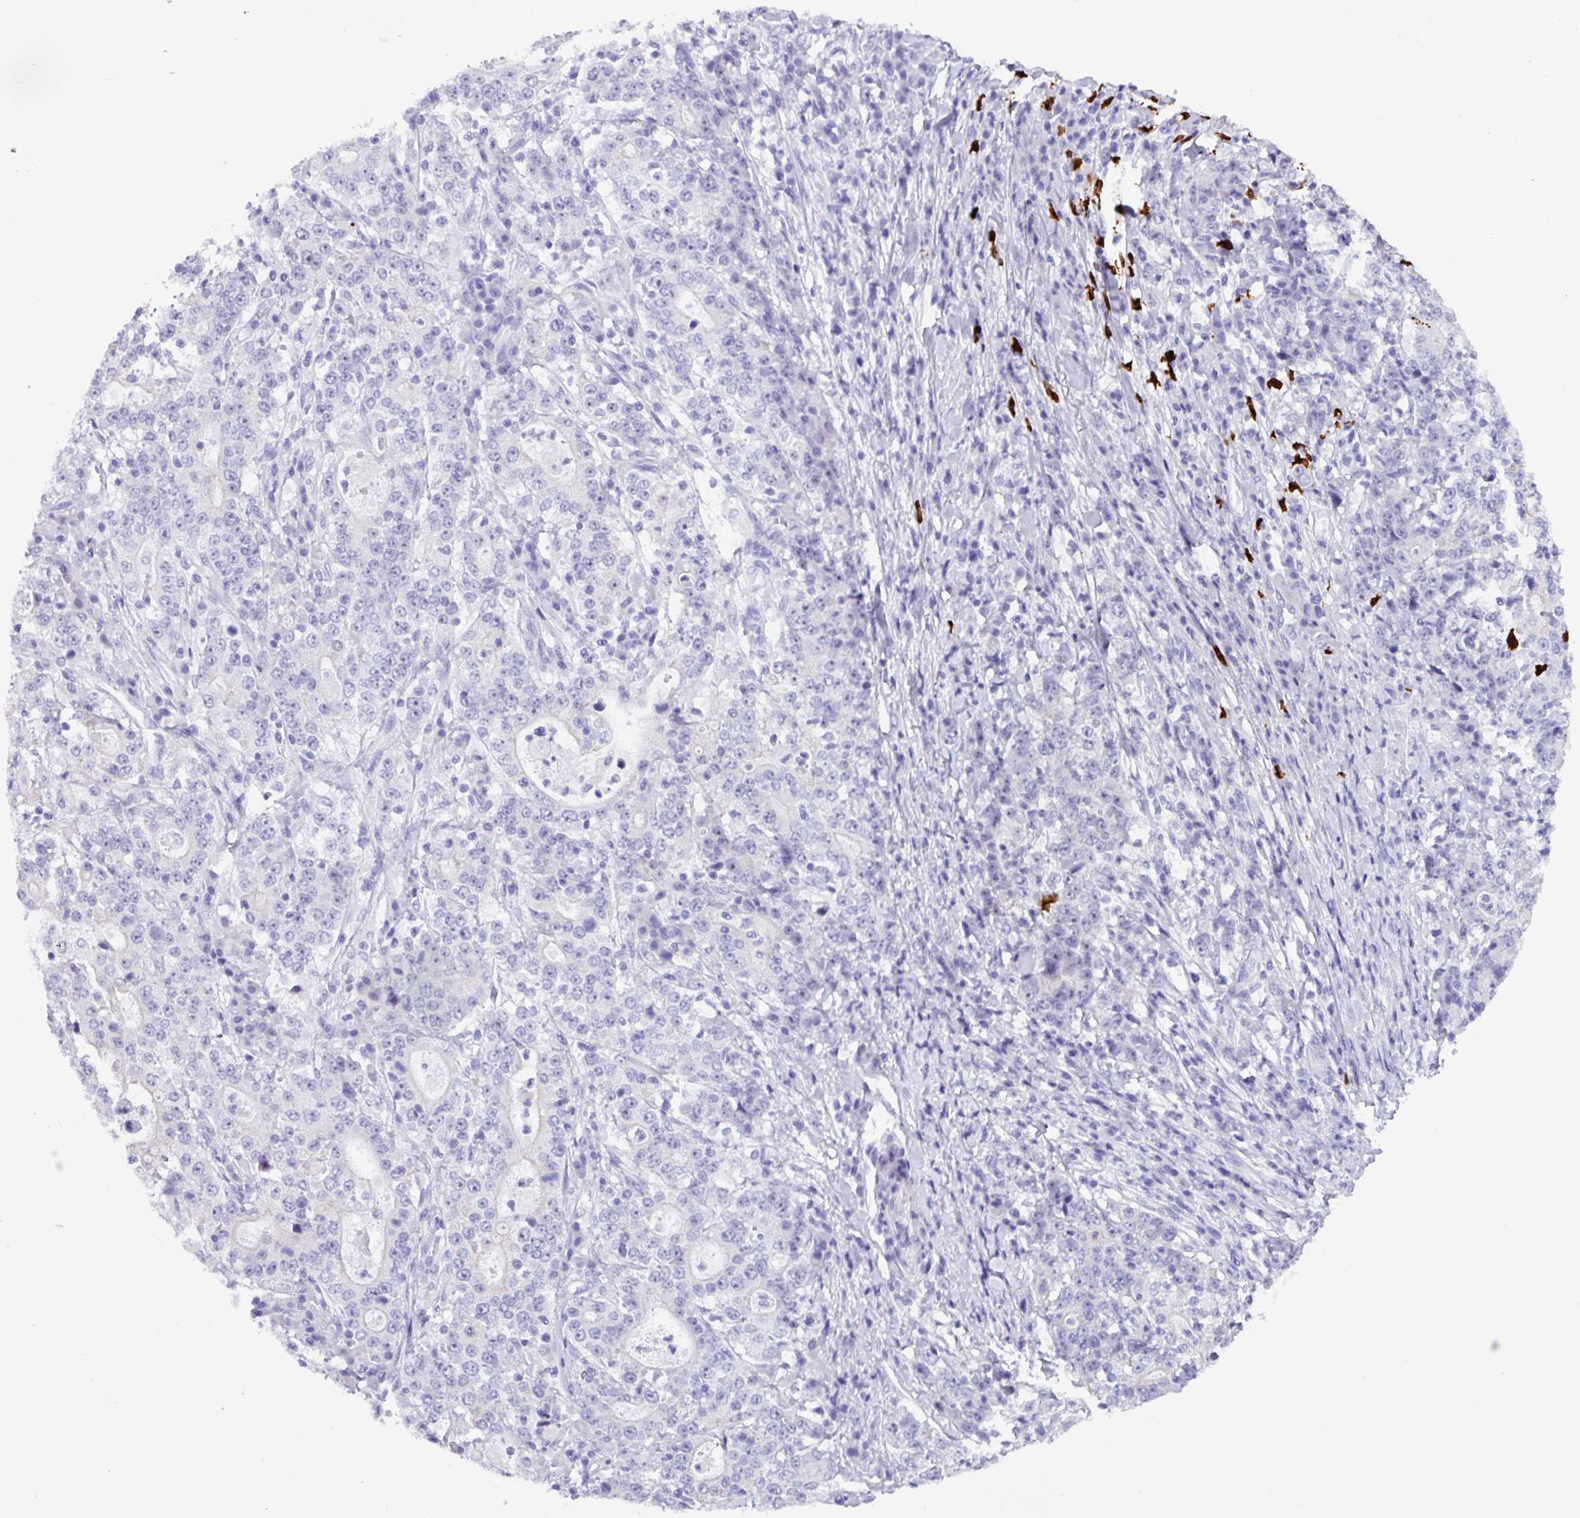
{"staining": {"intensity": "negative", "quantity": "none", "location": "none"}, "tissue": "stomach cancer", "cell_type": "Tumor cells", "image_type": "cancer", "snomed": [{"axis": "morphology", "description": "Normal tissue, NOS"}, {"axis": "morphology", "description": "Adenocarcinoma, NOS"}, {"axis": "topography", "description": "Stomach, upper"}, {"axis": "topography", "description": "Stomach"}], "caption": "Adenocarcinoma (stomach) stained for a protein using immunohistochemistry exhibits no staining tumor cells.", "gene": "MRM2", "patient": {"sex": "male", "age": 59}}